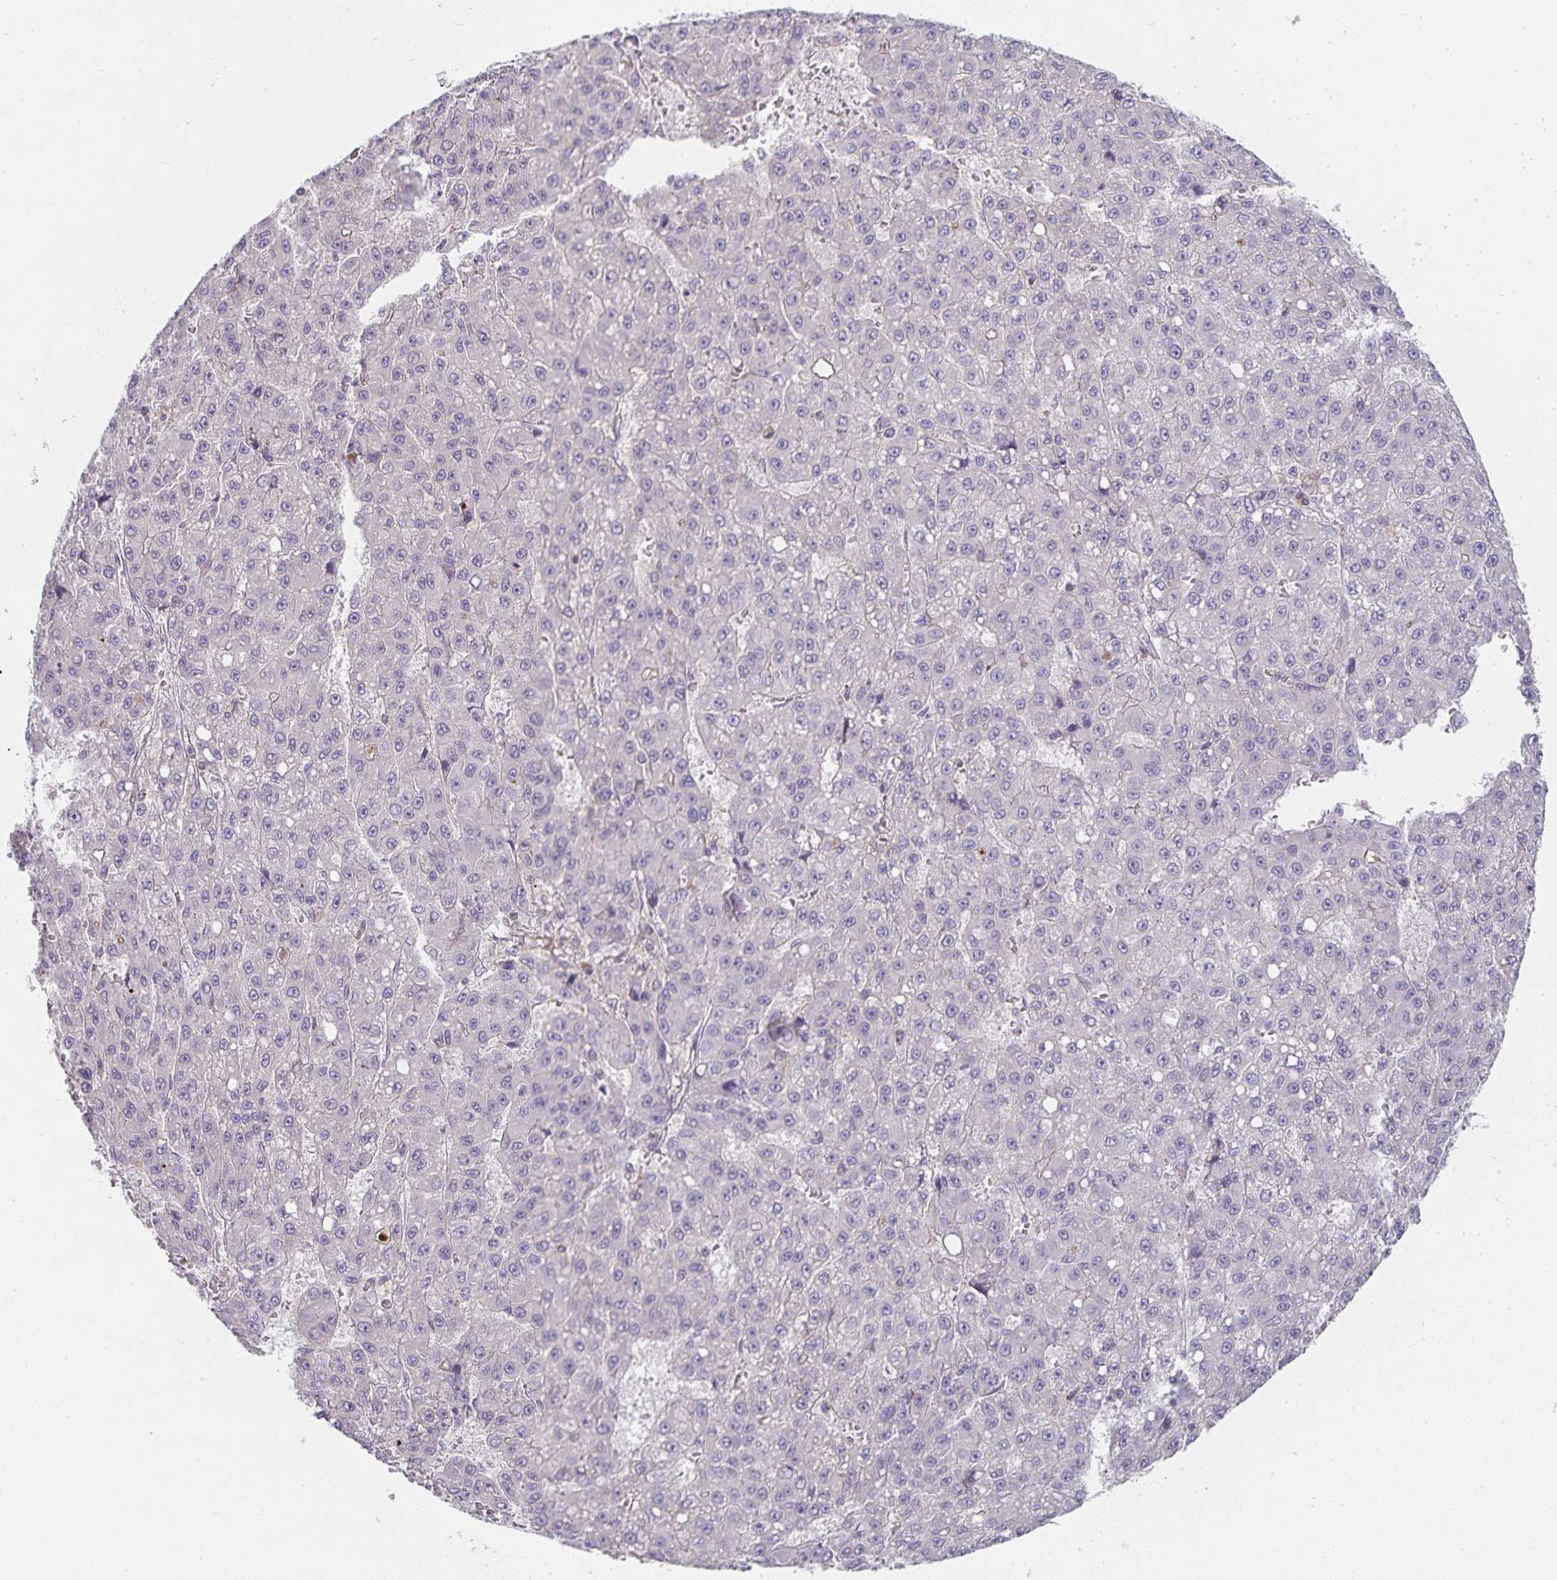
{"staining": {"intensity": "negative", "quantity": "none", "location": "none"}, "tissue": "liver cancer", "cell_type": "Tumor cells", "image_type": "cancer", "snomed": [{"axis": "morphology", "description": "Carcinoma, Hepatocellular, NOS"}, {"axis": "topography", "description": "Liver"}], "caption": "Tumor cells are negative for protein expression in human liver hepatocellular carcinoma.", "gene": "GATA3", "patient": {"sex": "male", "age": 70}}